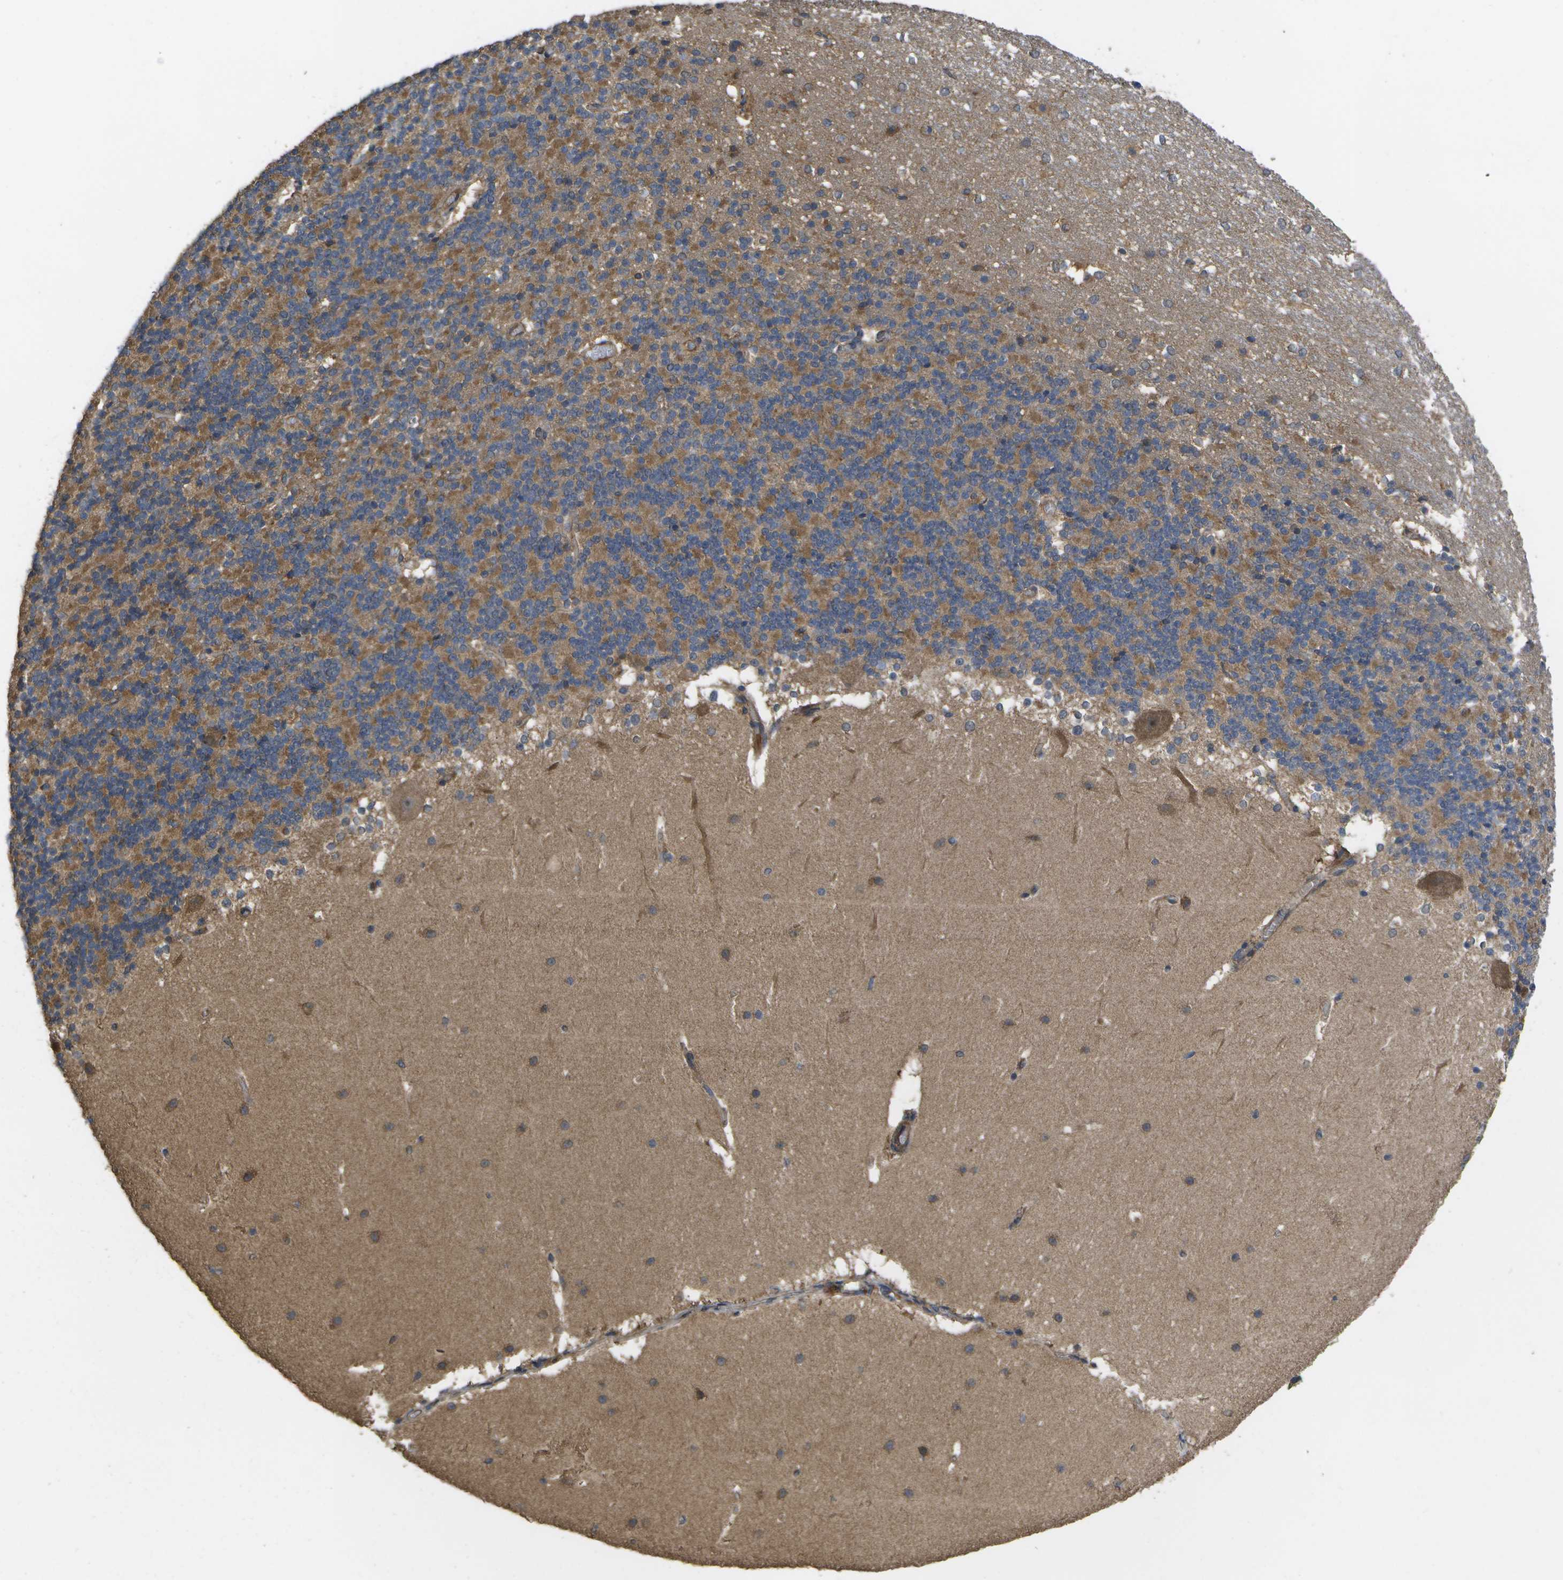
{"staining": {"intensity": "moderate", "quantity": ">75%", "location": "cytoplasmic/membranous"}, "tissue": "cerebellum", "cell_type": "Cells in granular layer", "image_type": "normal", "snomed": [{"axis": "morphology", "description": "Normal tissue, NOS"}, {"axis": "topography", "description": "Cerebellum"}], "caption": "Brown immunohistochemical staining in benign human cerebellum reveals moderate cytoplasmic/membranous staining in approximately >75% of cells in granular layer.", "gene": "SACS", "patient": {"sex": "female", "age": 19}}